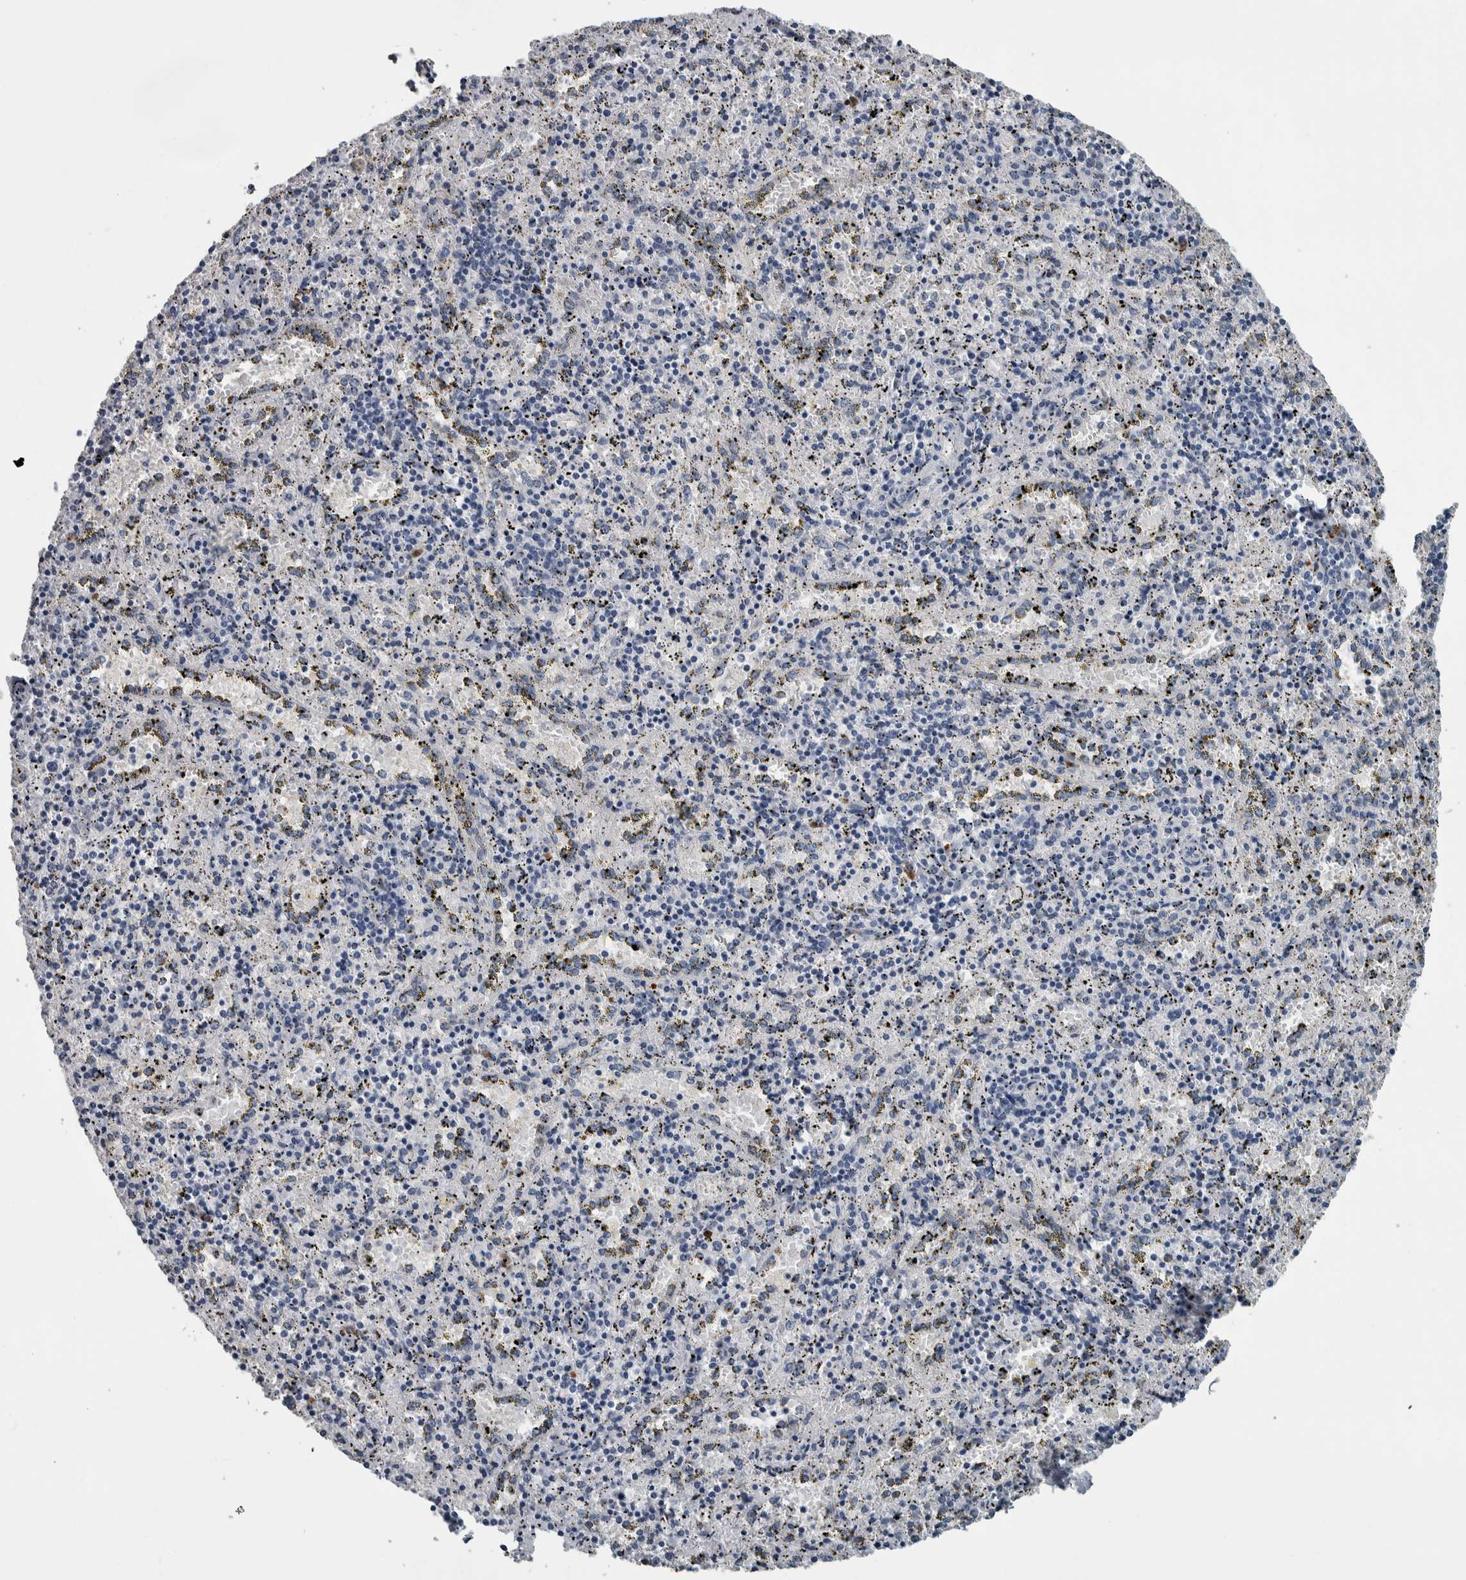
{"staining": {"intensity": "negative", "quantity": "none", "location": "none"}, "tissue": "spleen", "cell_type": "Cells in red pulp", "image_type": "normal", "snomed": [{"axis": "morphology", "description": "Normal tissue, NOS"}, {"axis": "topography", "description": "Spleen"}], "caption": "Immunohistochemistry (IHC) image of benign human spleen stained for a protein (brown), which shows no positivity in cells in red pulp. (DAB immunohistochemistry visualized using brightfield microscopy, high magnification).", "gene": "CAVIN4", "patient": {"sex": "male", "age": 11}}